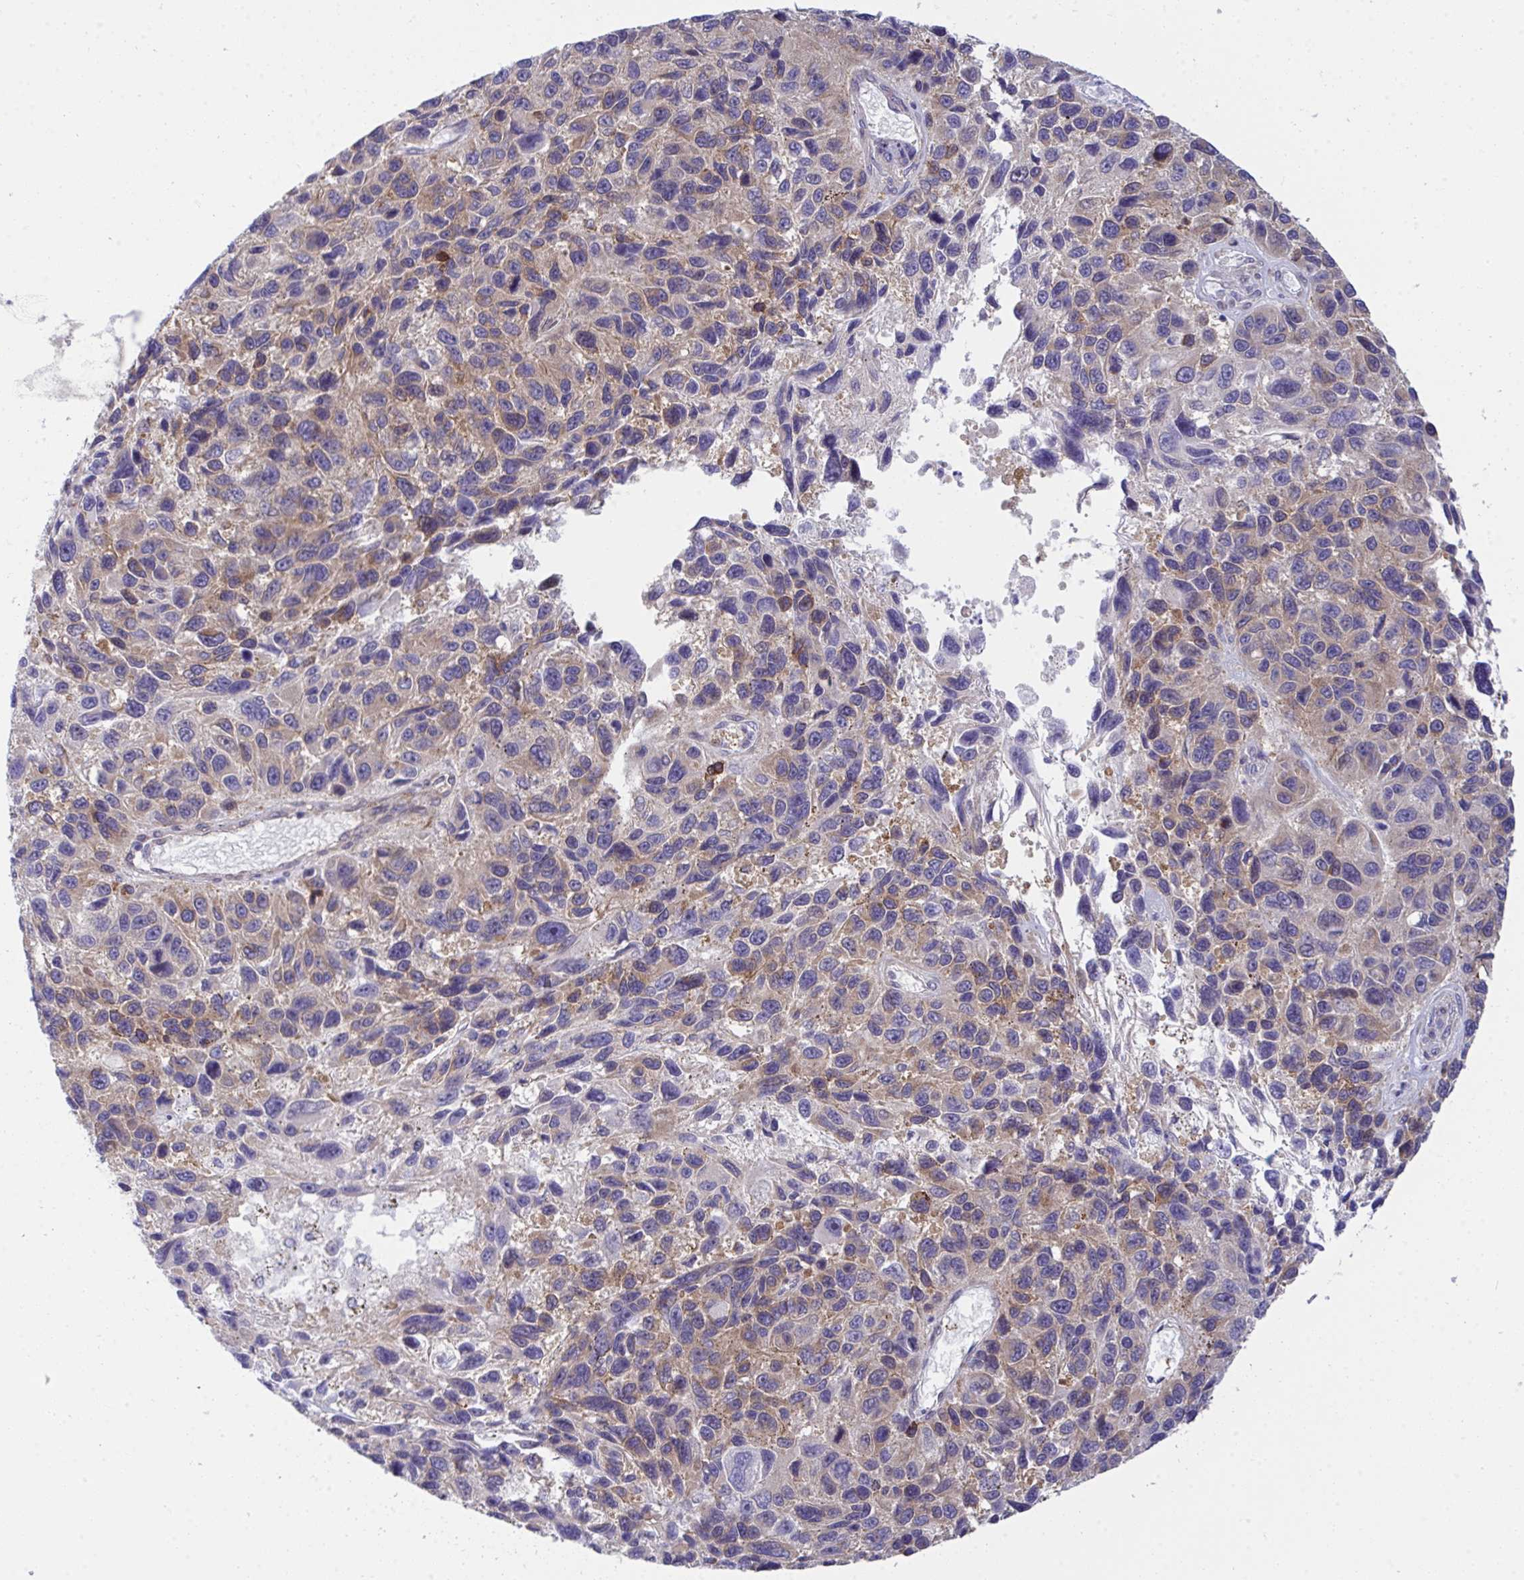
{"staining": {"intensity": "weak", "quantity": "25%-75%", "location": "cytoplasmic/membranous"}, "tissue": "melanoma", "cell_type": "Tumor cells", "image_type": "cancer", "snomed": [{"axis": "morphology", "description": "Malignant melanoma, NOS"}, {"axis": "topography", "description": "Skin"}], "caption": "A high-resolution photomicrograph shows immunohistochemistry (IHC) staining of malignant melanoma, which demonstrates weak cytoplasmic/membranous expression in approximately 25%-75% of tumor cells. Using DAB (3,3'-diaminobenzidine) (brown) and hematoxylin (blue) stains, captured at high magnification using brightfield microscopy.", "gene": "GAB1", "patient": {"sex": "male", "age": 53}}